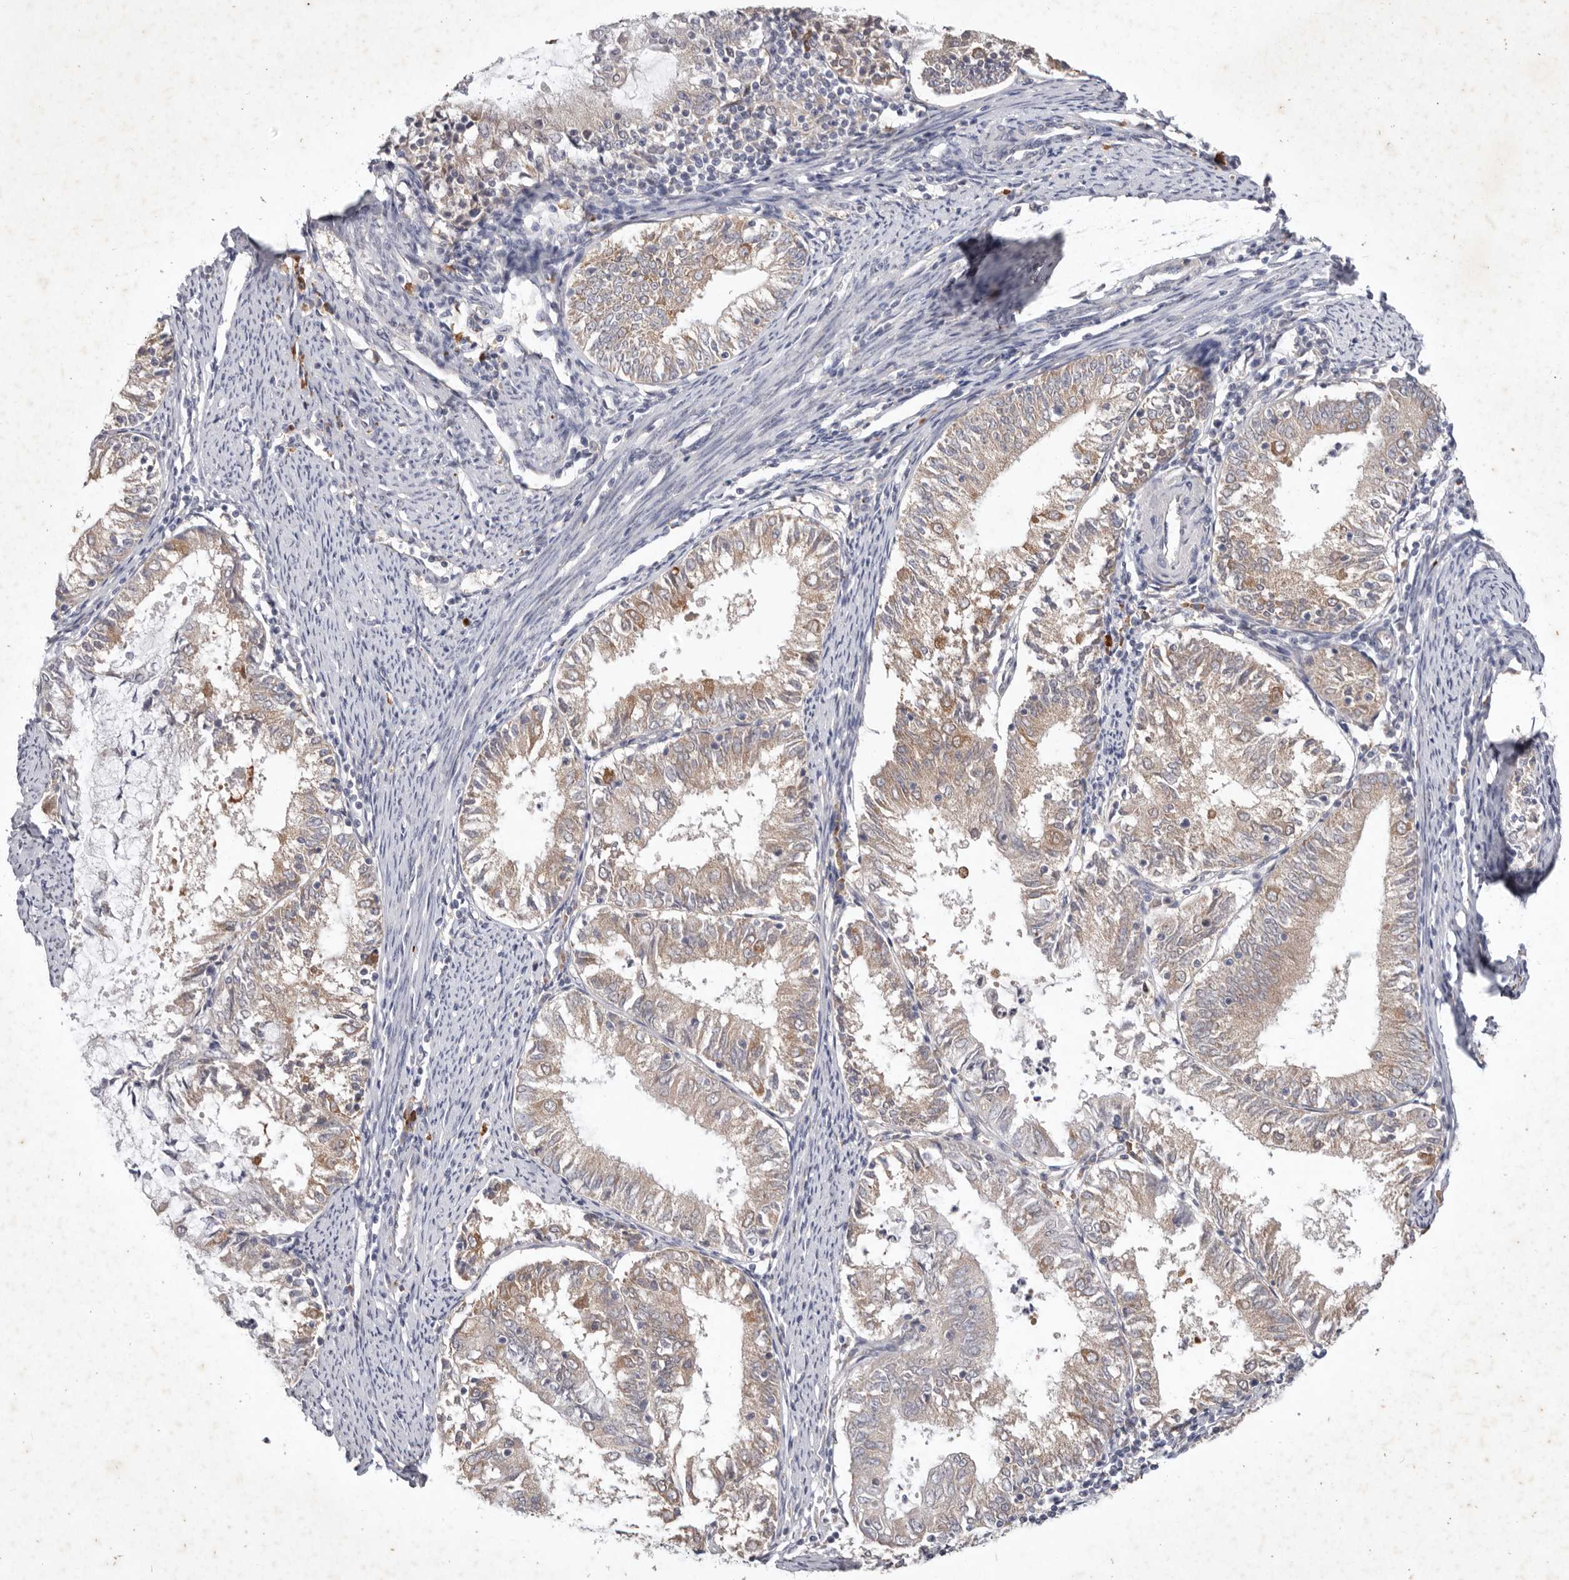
{"staining": {"intensity": "weak", "quantity": "25%-75%", "location": "cytoplasmic/membranous"}, "tissue": "endometrial cancer", "cell_type": "Tumor cells", "image_type": "cancer", "snomed": [{"axis": "morphology", "description": "Adenocarcinoma, NOS"}, {"axis": "topography", "description": "Endometrium"}], "caption": "A photomicrograph of human endometrial cancer (adenocarcinoma) stained for a protein shows weak cytoplasmic/membranous brown staining in tumor cells. The staining was performed using DAB, with brown indicating positive protein expression. Nuclei are stained blue with hematoxylin.", "gene": "WDR77", "patient": {"sex": "female", "age": 57}}